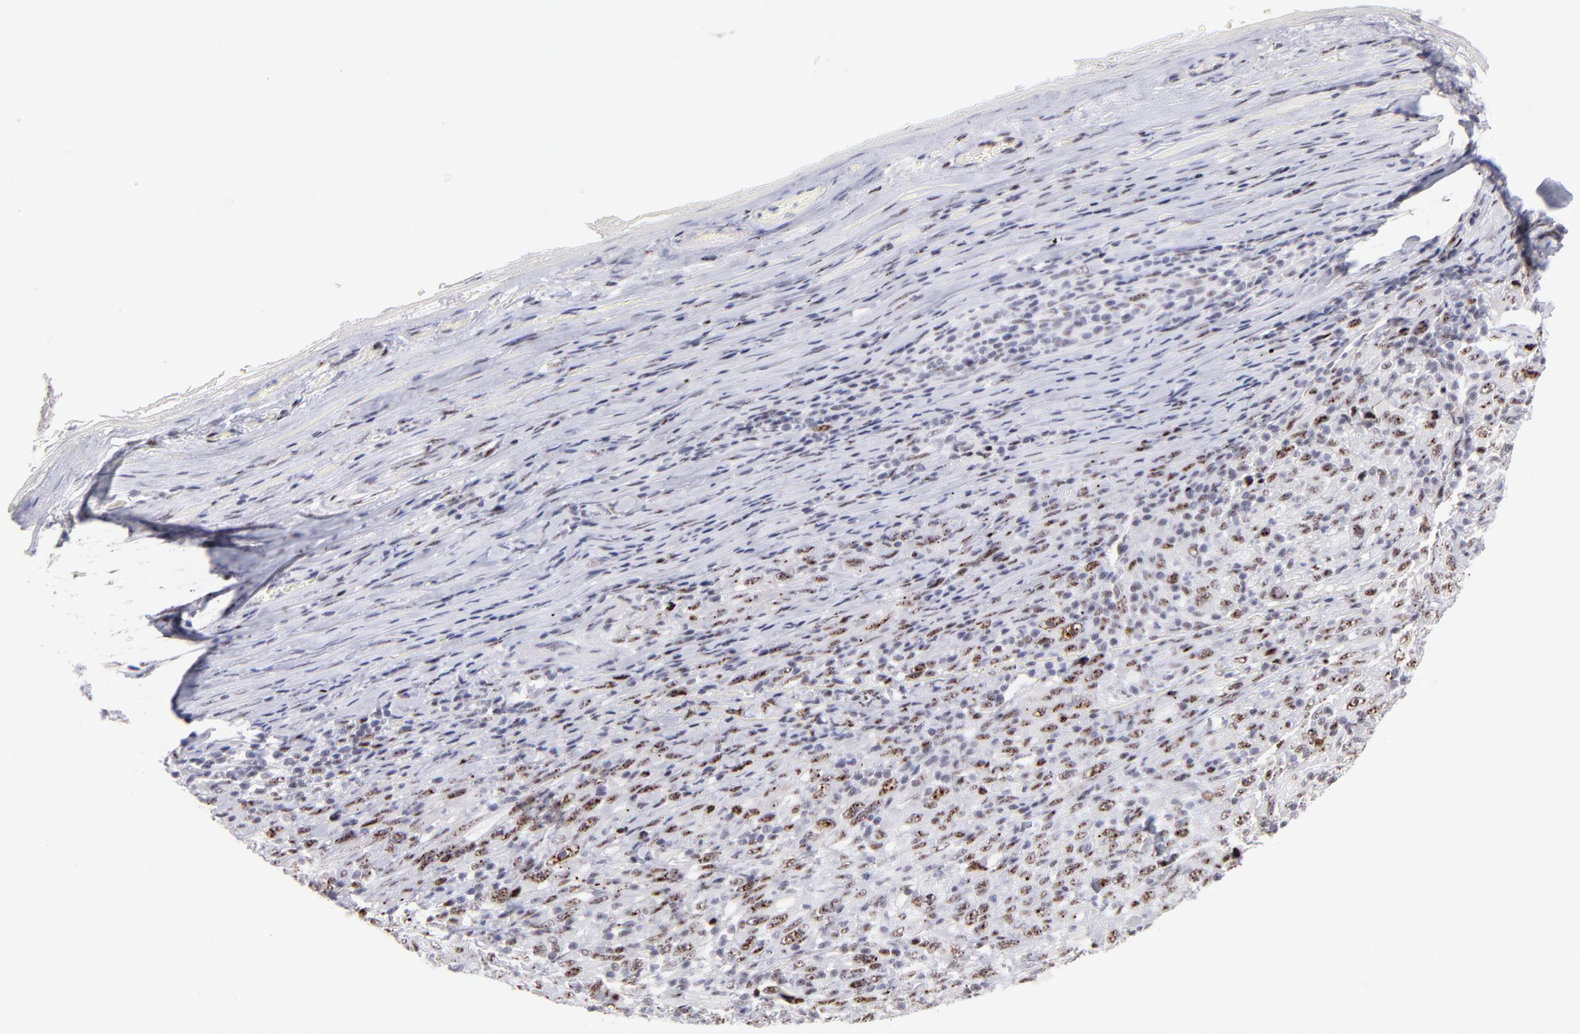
{"staining": {"intensity": "moderate", "quantity": ">75%", "location": "nuclear"}, "tissue": "melanoma", "cell_type": "Tumor cells", "image_type": "cancer", "snomed": [{"axis": "morphology", "description": "Malignant melanoma, Metastatic site"}, {"axis": "topography", "description": "Skin"}], "caption": "Tumor cells reveal moderate nuclear positivity in approximately >75% of cells in melanoma.", "gene": "CDC25C", "patient": {"sex": "female", "age": 56}}